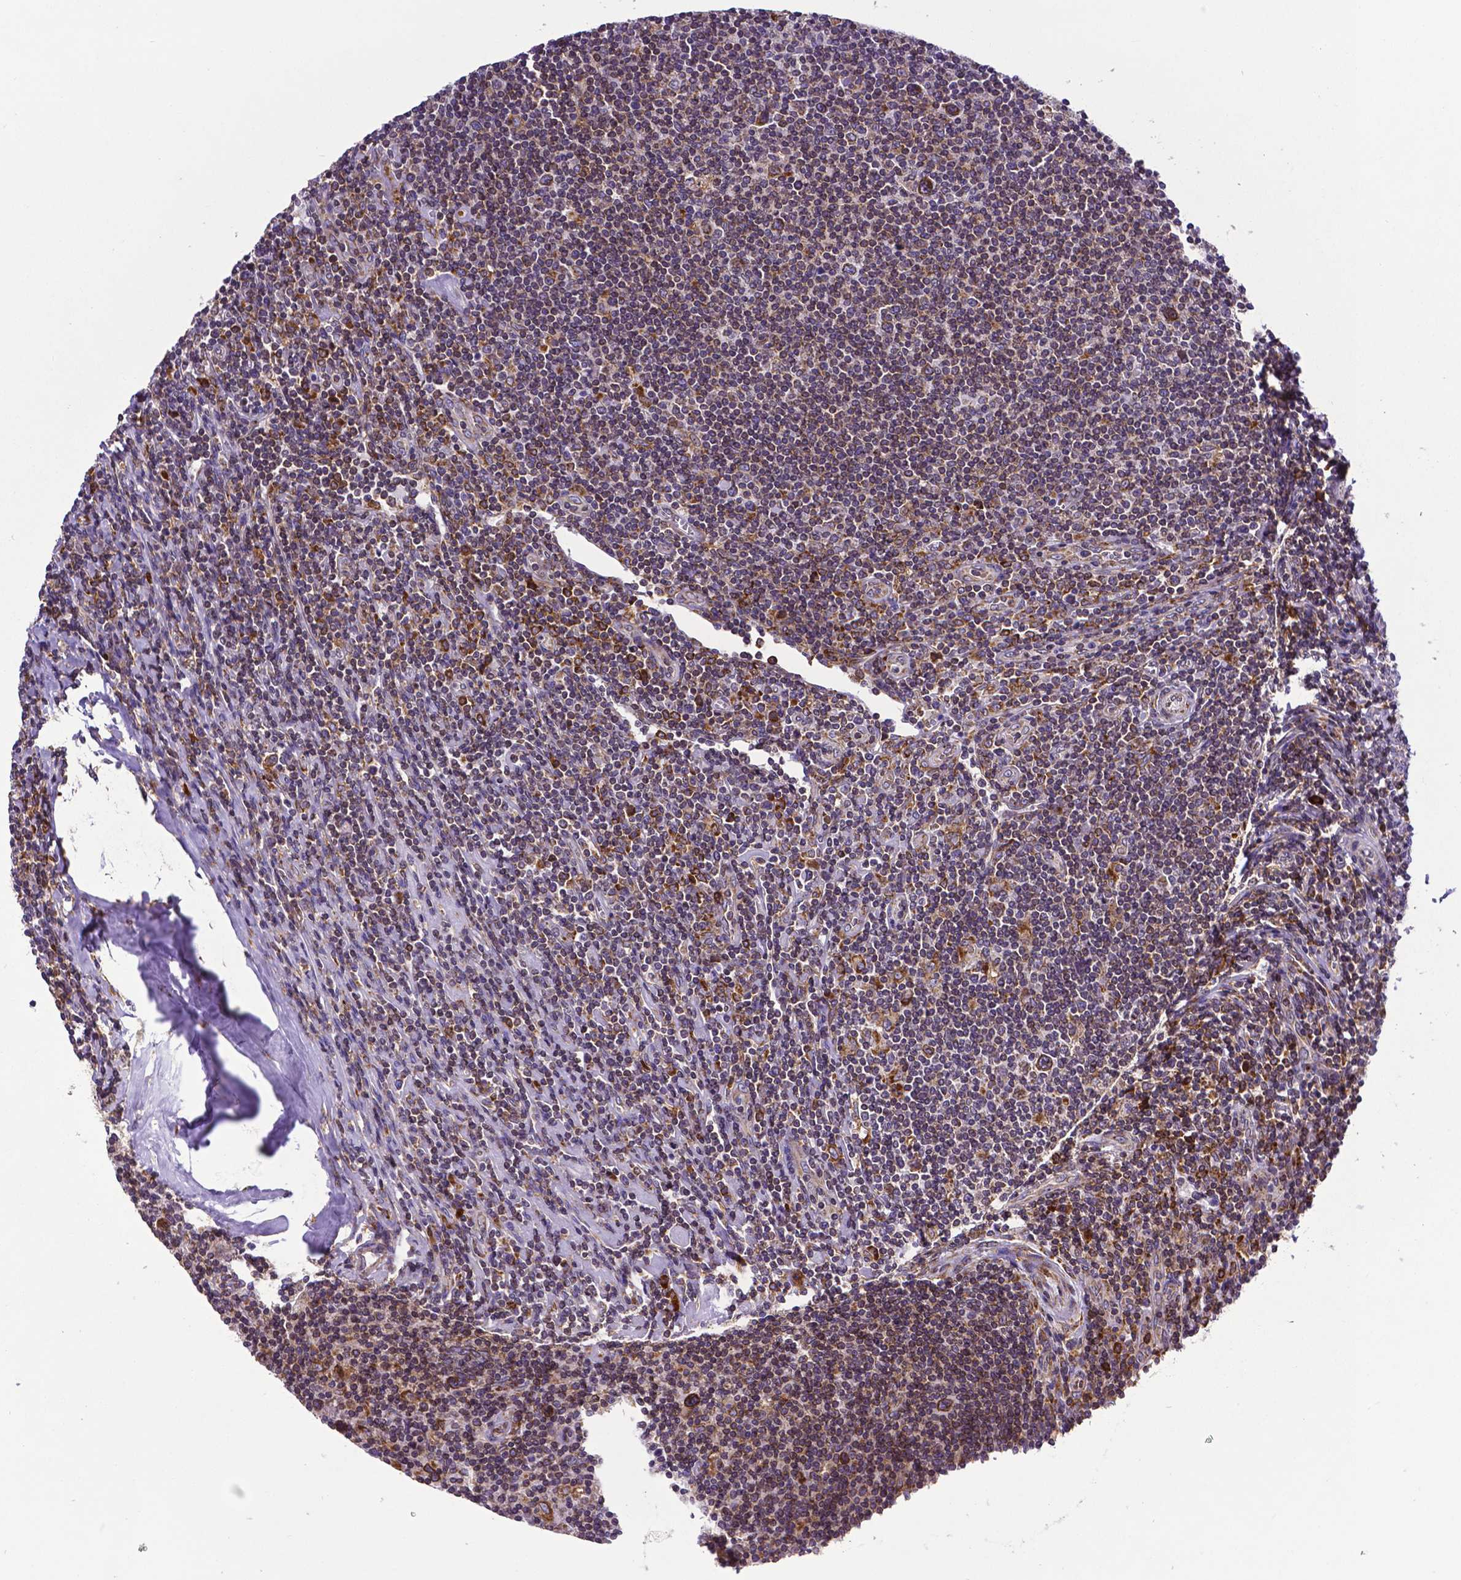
{"staining": {"intensity": "moderate", "quantity": "<25%", "location": "cytoplasmic/membranous"}, "tissue": "lymphoma", "cell_type": "Tumor cells", "image_type": "cancer", "snomed": [{"axis": "morphology", "description": "Hodgkin's disease, NOS"}, {"axis": "topography", "description": "Lymph node"}], "caption": "Hodgkin's disease stained for a protein (brown) demonstrates moderate cytoplasmic/membranous positive staining in about <25% of tumor cells.", "gene": "MTDH", "patient": {"sex": "male", "age": 40}}